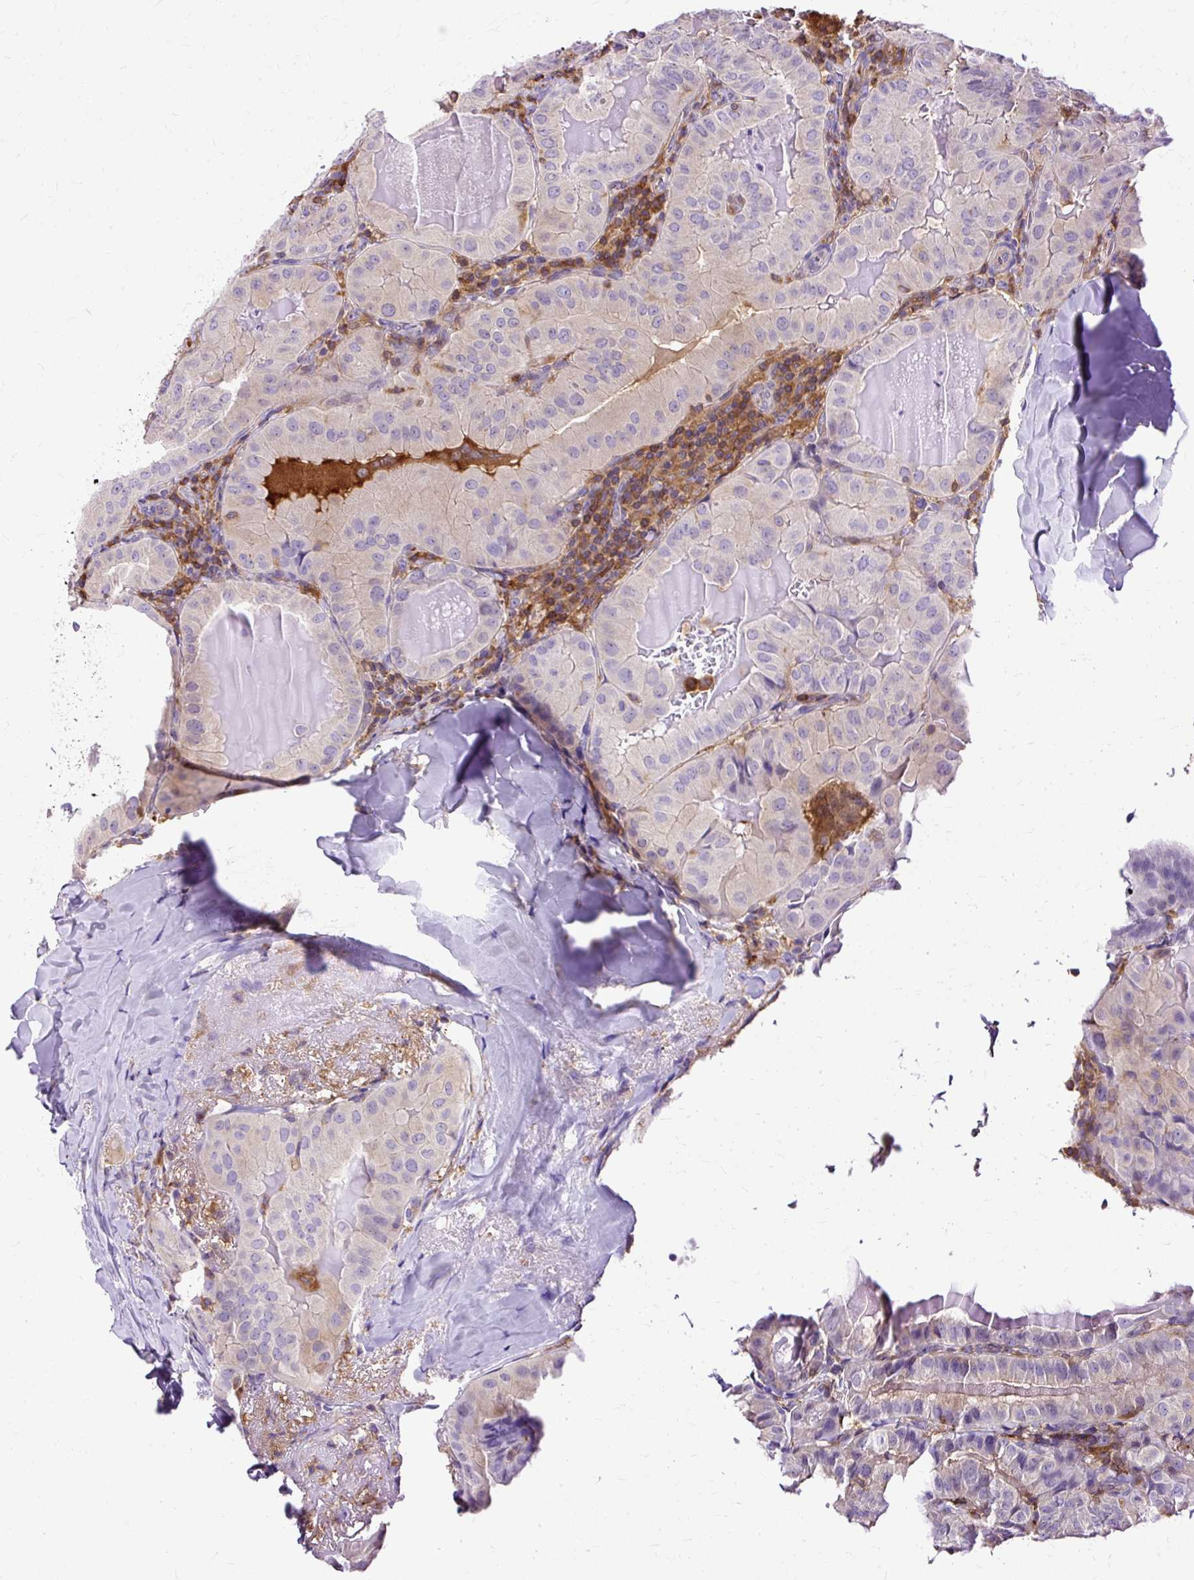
{"staining": {"intensity": "negative", "quantity": "none", "location": "none"}, "tissue": "thyroid cancer", "cell_type": "Tumor cells", "image_type": "cancer", "snomed": [{"axis": "morphology", "description": "Papillary adenocarcinoma, NOS"}, {"axis": "topography", "description": "Thyroid gland"}], "caption": "IHC photomicrograph of thyroid cancer (papillary adenocarcinoma) stained for a protein (brown), which displays no staining in tumor cells.", "gene": "TWF2", "patient": {"sex": "female", "age": 68}}